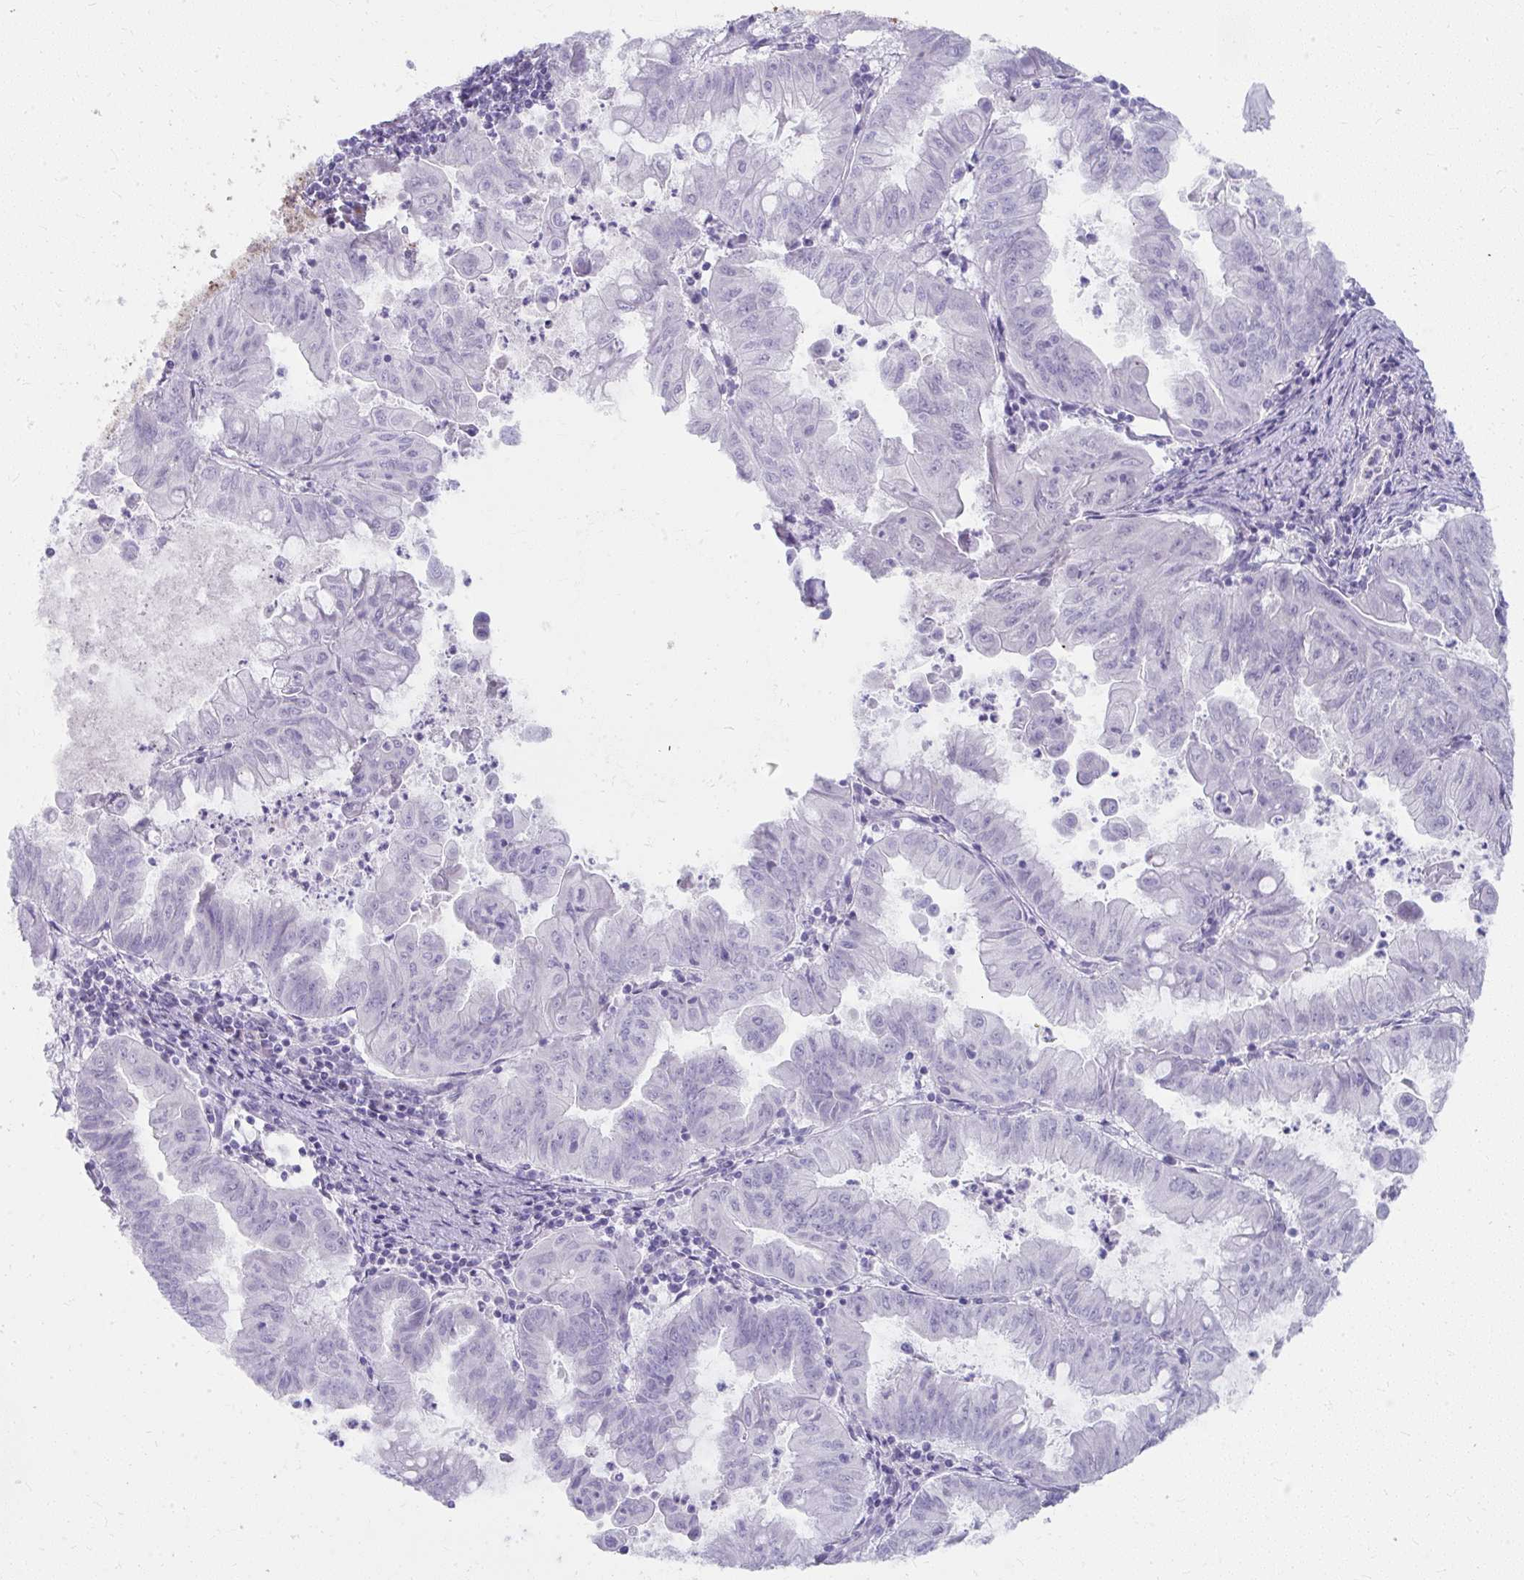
{"staining": {"intensity": "negative", "quantity": "none", "location": "none"}, "tissue": "stomach cancer", "cell_type": "Tumor cells", "image_type": "cancer", "snomed": [{"axis": "morphology", "description": "Adenocarcinoma, NOS"}, {"axis": "topography", "description": "Stomach, upper"}], "caption": "The photomicrograph reveals no significant expression in tumor cells of stomach cancer (adenocarcinoma).", "gene": "UGT3A2", "patient": {"sex": "male", "age": 80}}